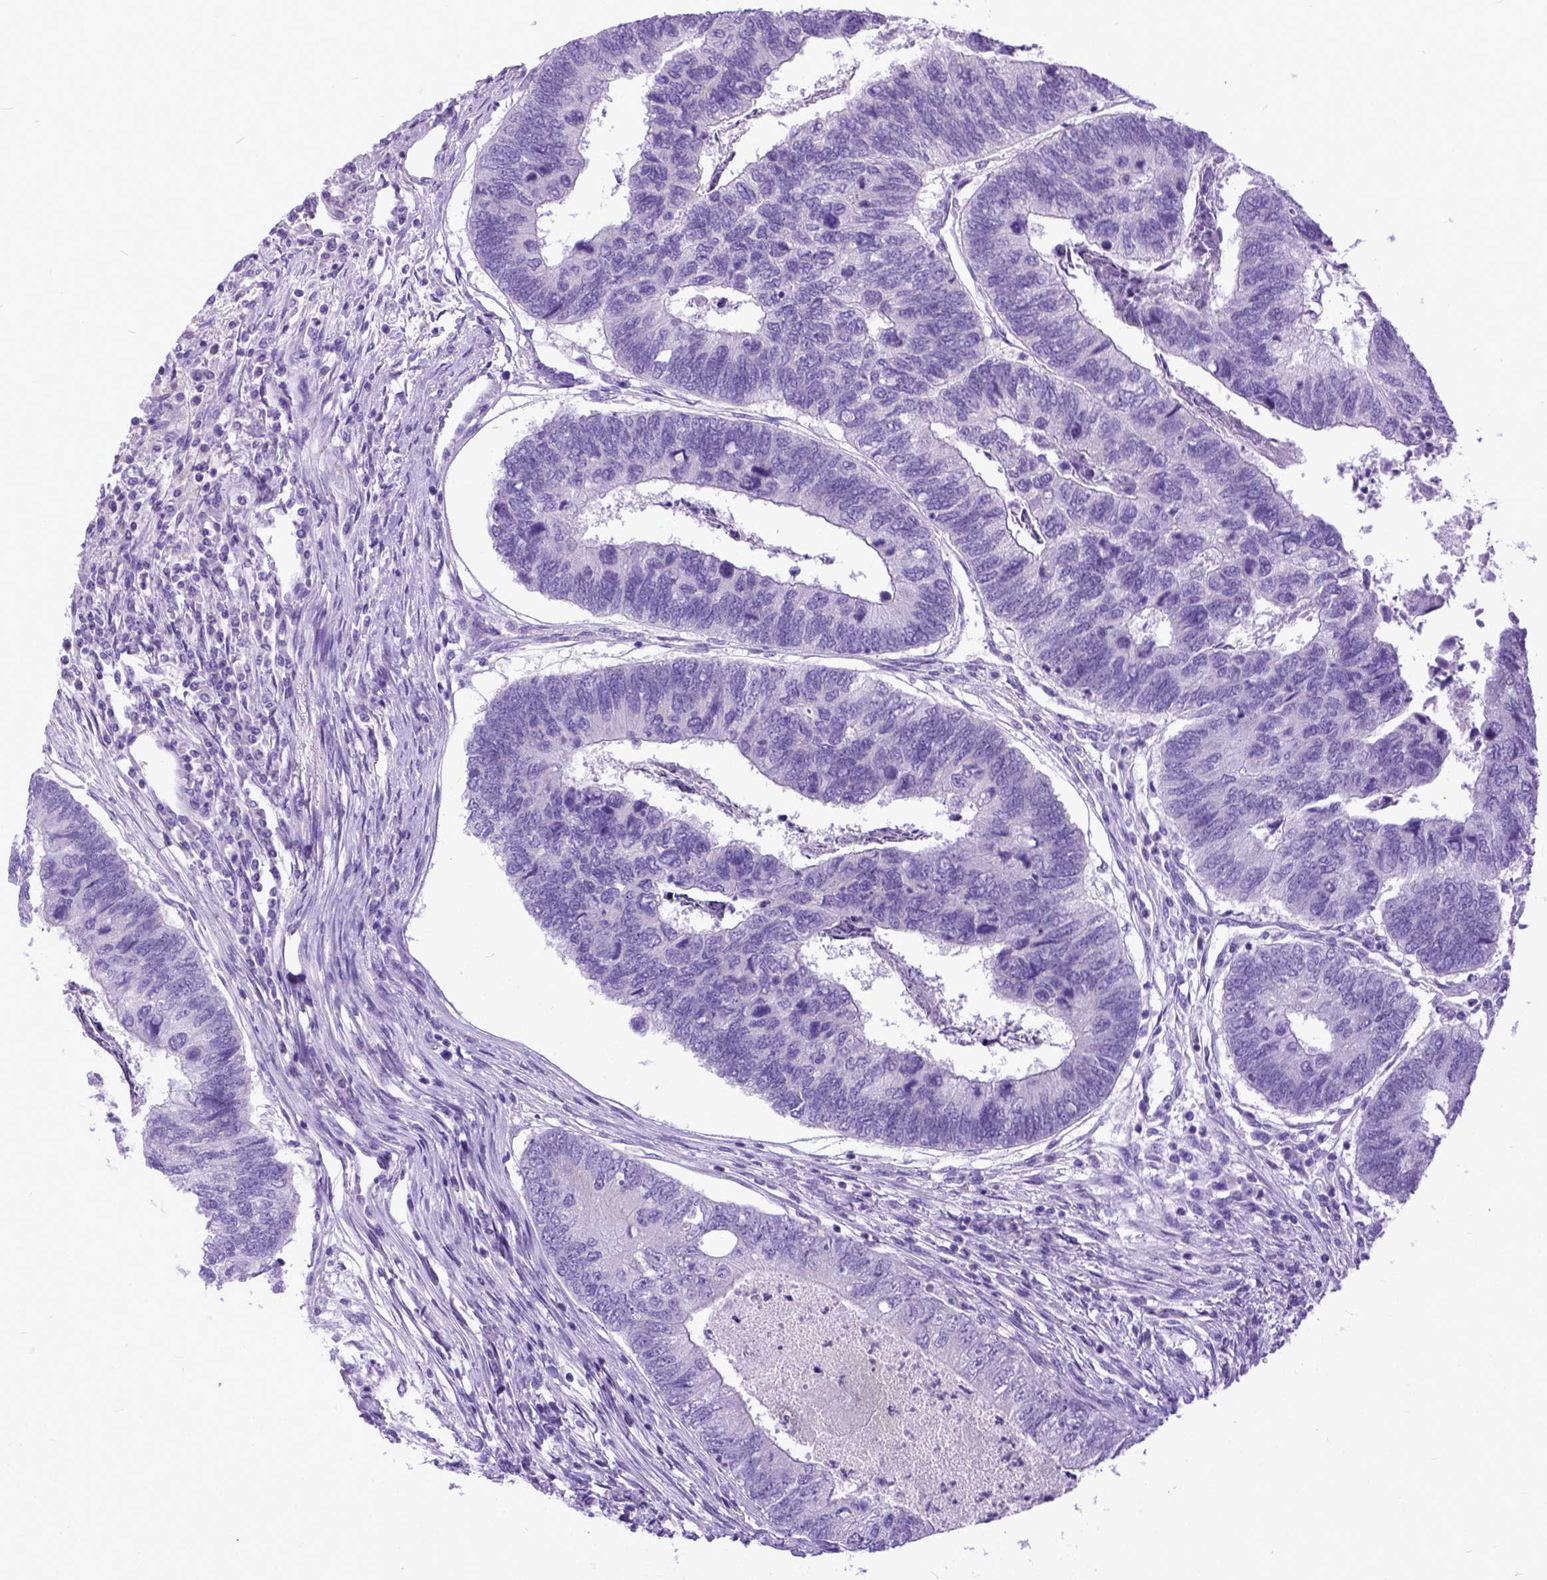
{"staining": {"intensity": "negative", "quantity": "none", "location": "none"}, "tissue": "colorectal cancer", "cell_type": "Tumor cells", "image_type": "cancer", "snomed": [{"axis": "morphology", "description": "Adenocarcinoma, NOS"}, {"axis": "topography", "description": "Colon"}], "caption": "This is an immunohistochemistry (IHC) histopathology image of adenocarcinoma (colorectal). There is no staining in tumor cells.", "gene": "PPL", "patient": {"sex": "female", "age": 67}}